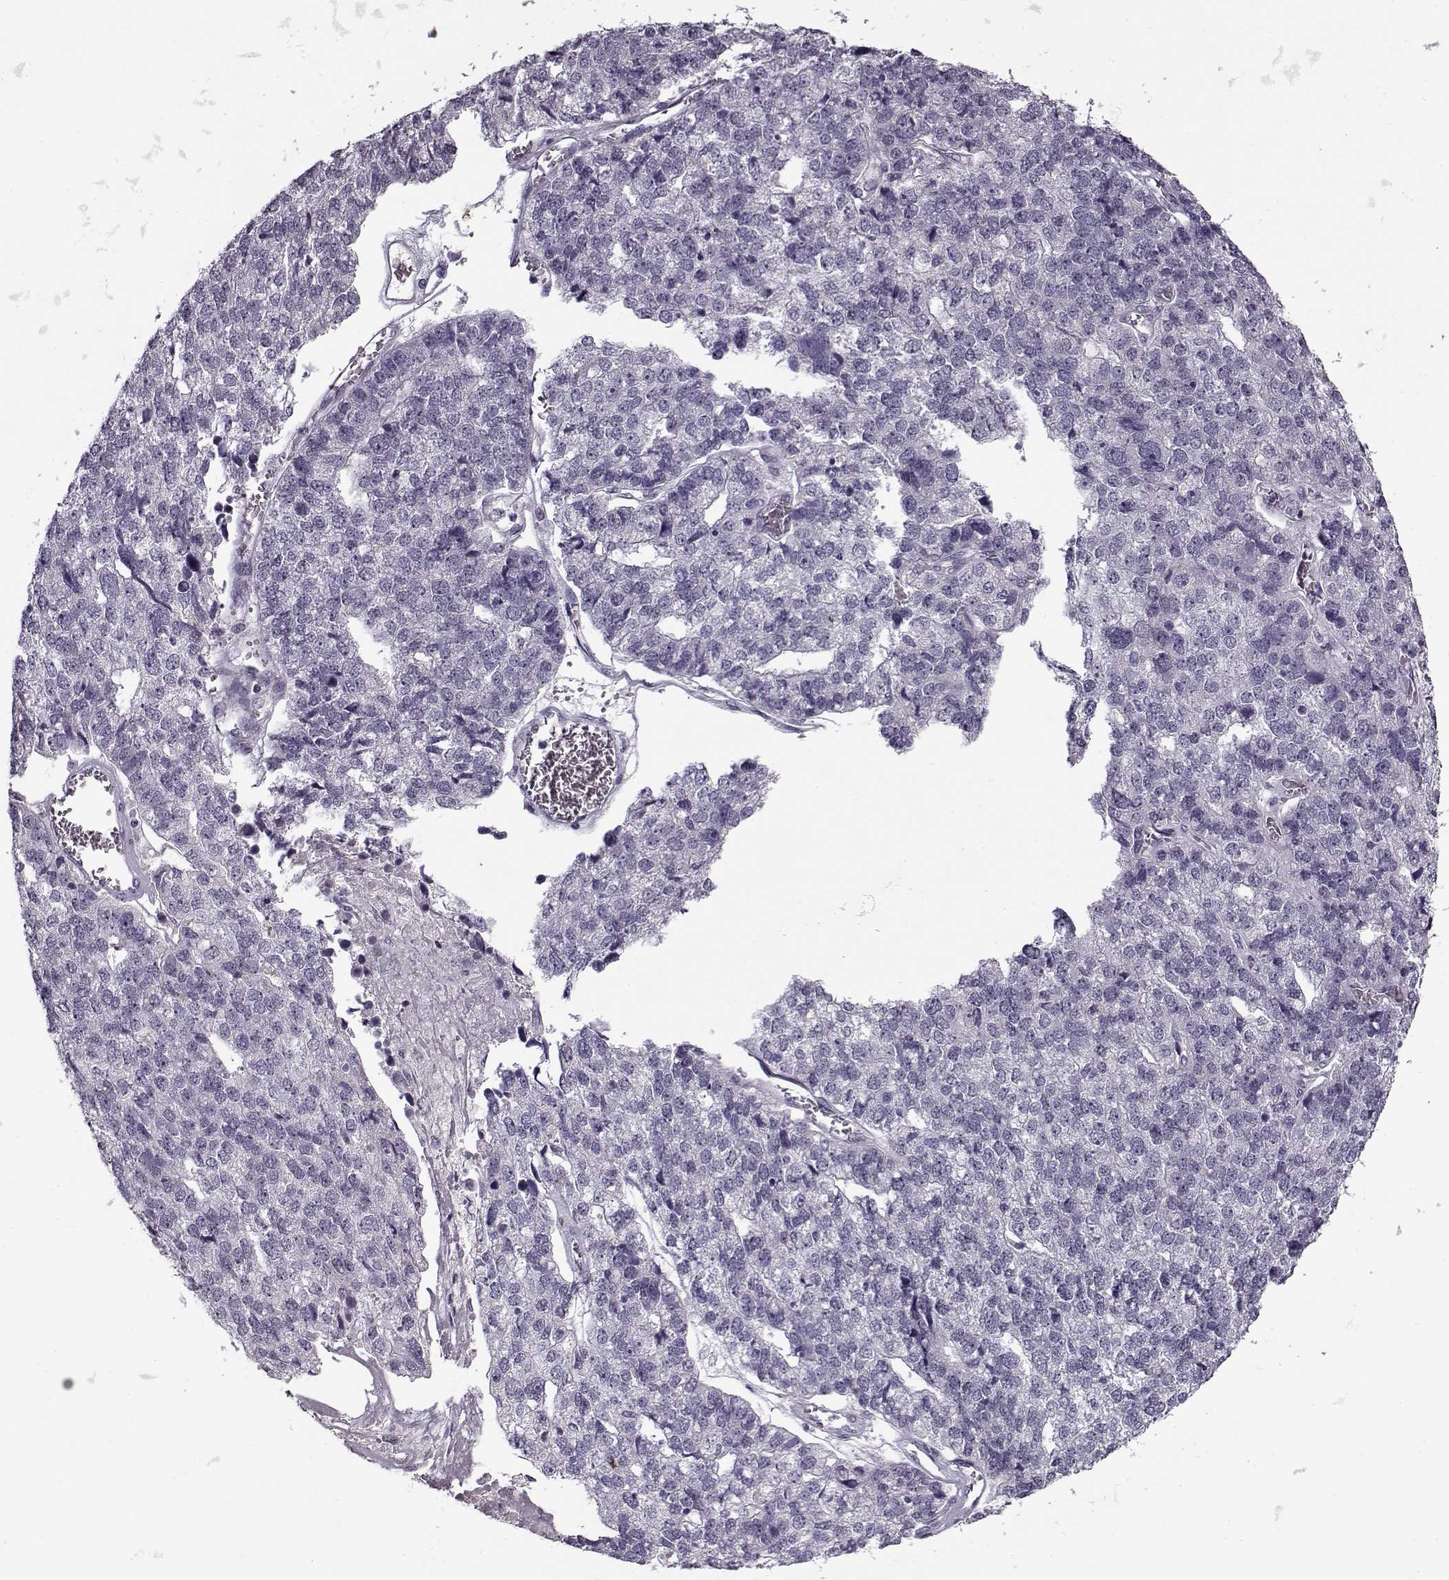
{"staining": {"intensity": "negative", "quantity": "none", "location": "none"}, "tissue": "stomach cancer", "cell_type": "Tumor cells", "image_type": "cancer", "snomed": [{"axis": "morphology", "description": "Adenocarcinoma, NOS"}, {"axis": "topography", "description": "Stomach"}], "caption": "High power microscopy micrograph of an immunohistochemistry photomicrograph of adenocarcinoma (stomach), revealing no significant expression in tumor cells.", "gene": "KRT9", "patient": {"sex": "male", "age": 69}}